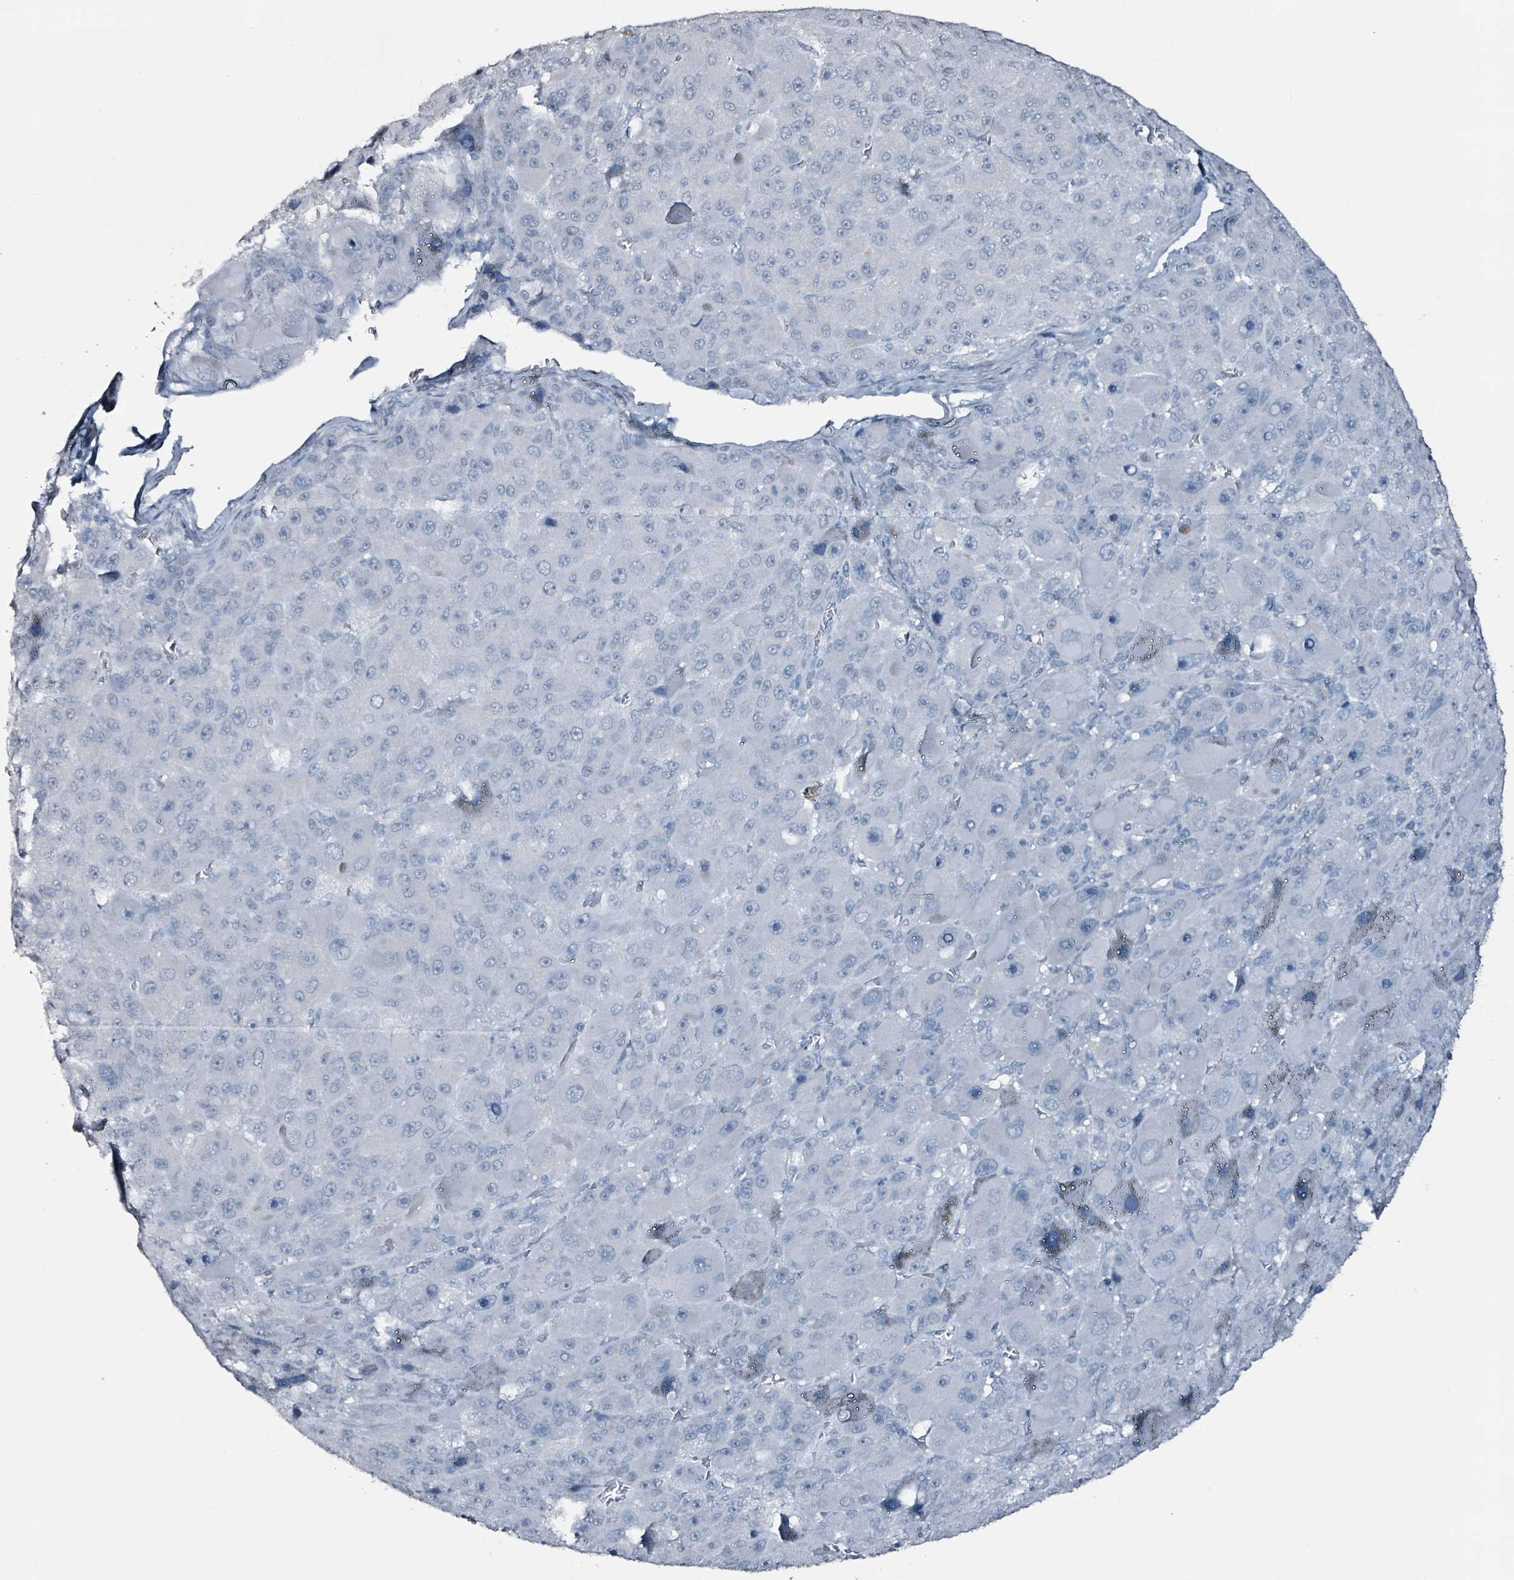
{"staining": {"intensity": "negative", "quantity": "none", "location": "none"}, "tissue": "liver cancer", "cell_type": "Tumor cells", "image_type": "cancer", "snomed": [{"axis": "morphology", "description": "Carcinoma, Hepatocellular, NOS"}, {"axis": "topography", "description": "Liver"}], "caption": "Immunohistochemistry (IHC) micrograph of human liver hepatocellular carcinoma stained for a protein (brown), which exhibits no staining in tumor cells.", "gene": "CA9", "patient": {"sex": "male", "age": 76}}